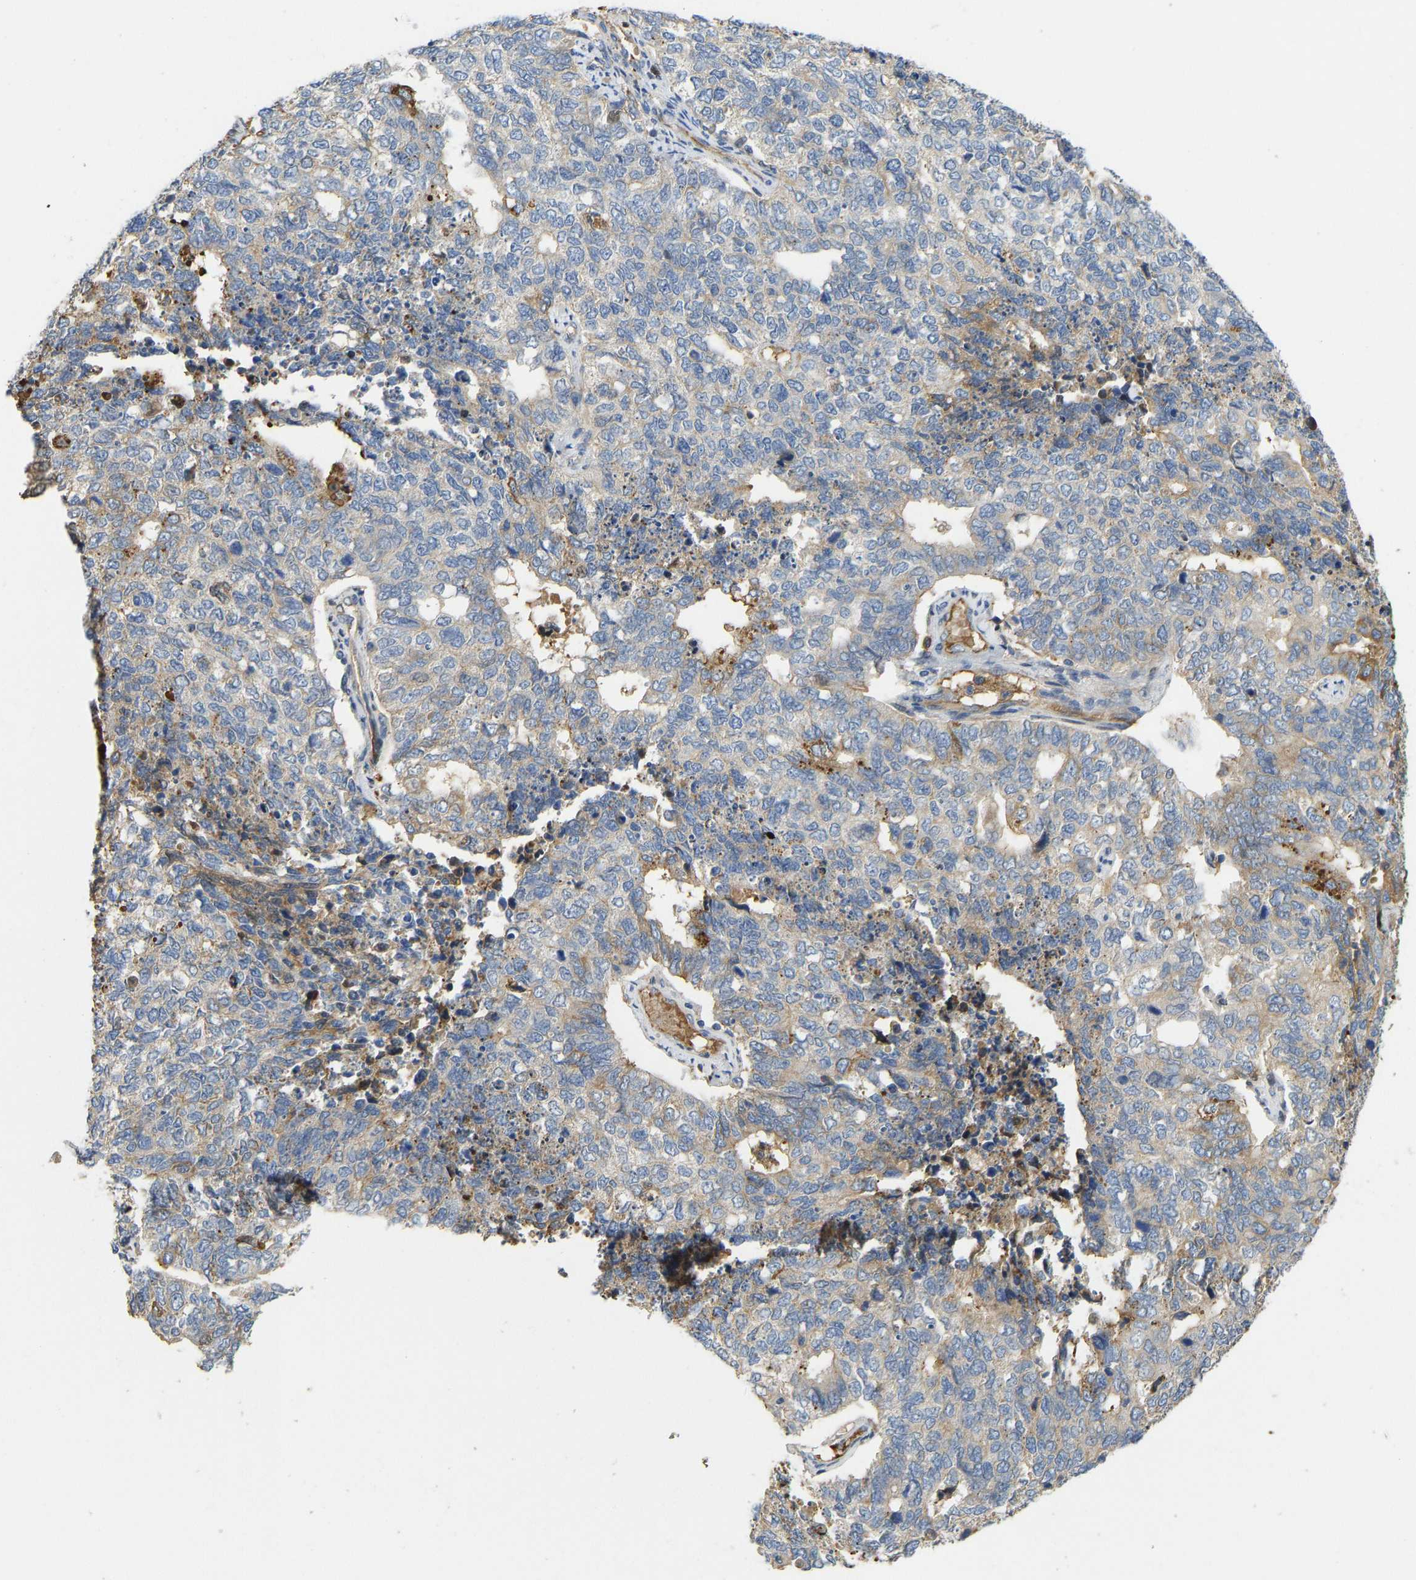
{"staining": {"intensity": "weak", "quantity": "<25%", "location": "cytoplasmic/membranous"}, "tissue": "cervical cancer", "cell_type": "Tumor cells", "image_type": "cancer", "snomed": [{"axis": "morphology", "description": "Squamous cell carcinoma, NOS"}, {"axis": "topography", "description": "Cervix"}], "caption": "Immunohistochemistry of cervical squamous cell carcinoma reveals no expression in tumor cells.", "gene": "VCPKMT", "patient": {"sex": "female", "age": 63}}